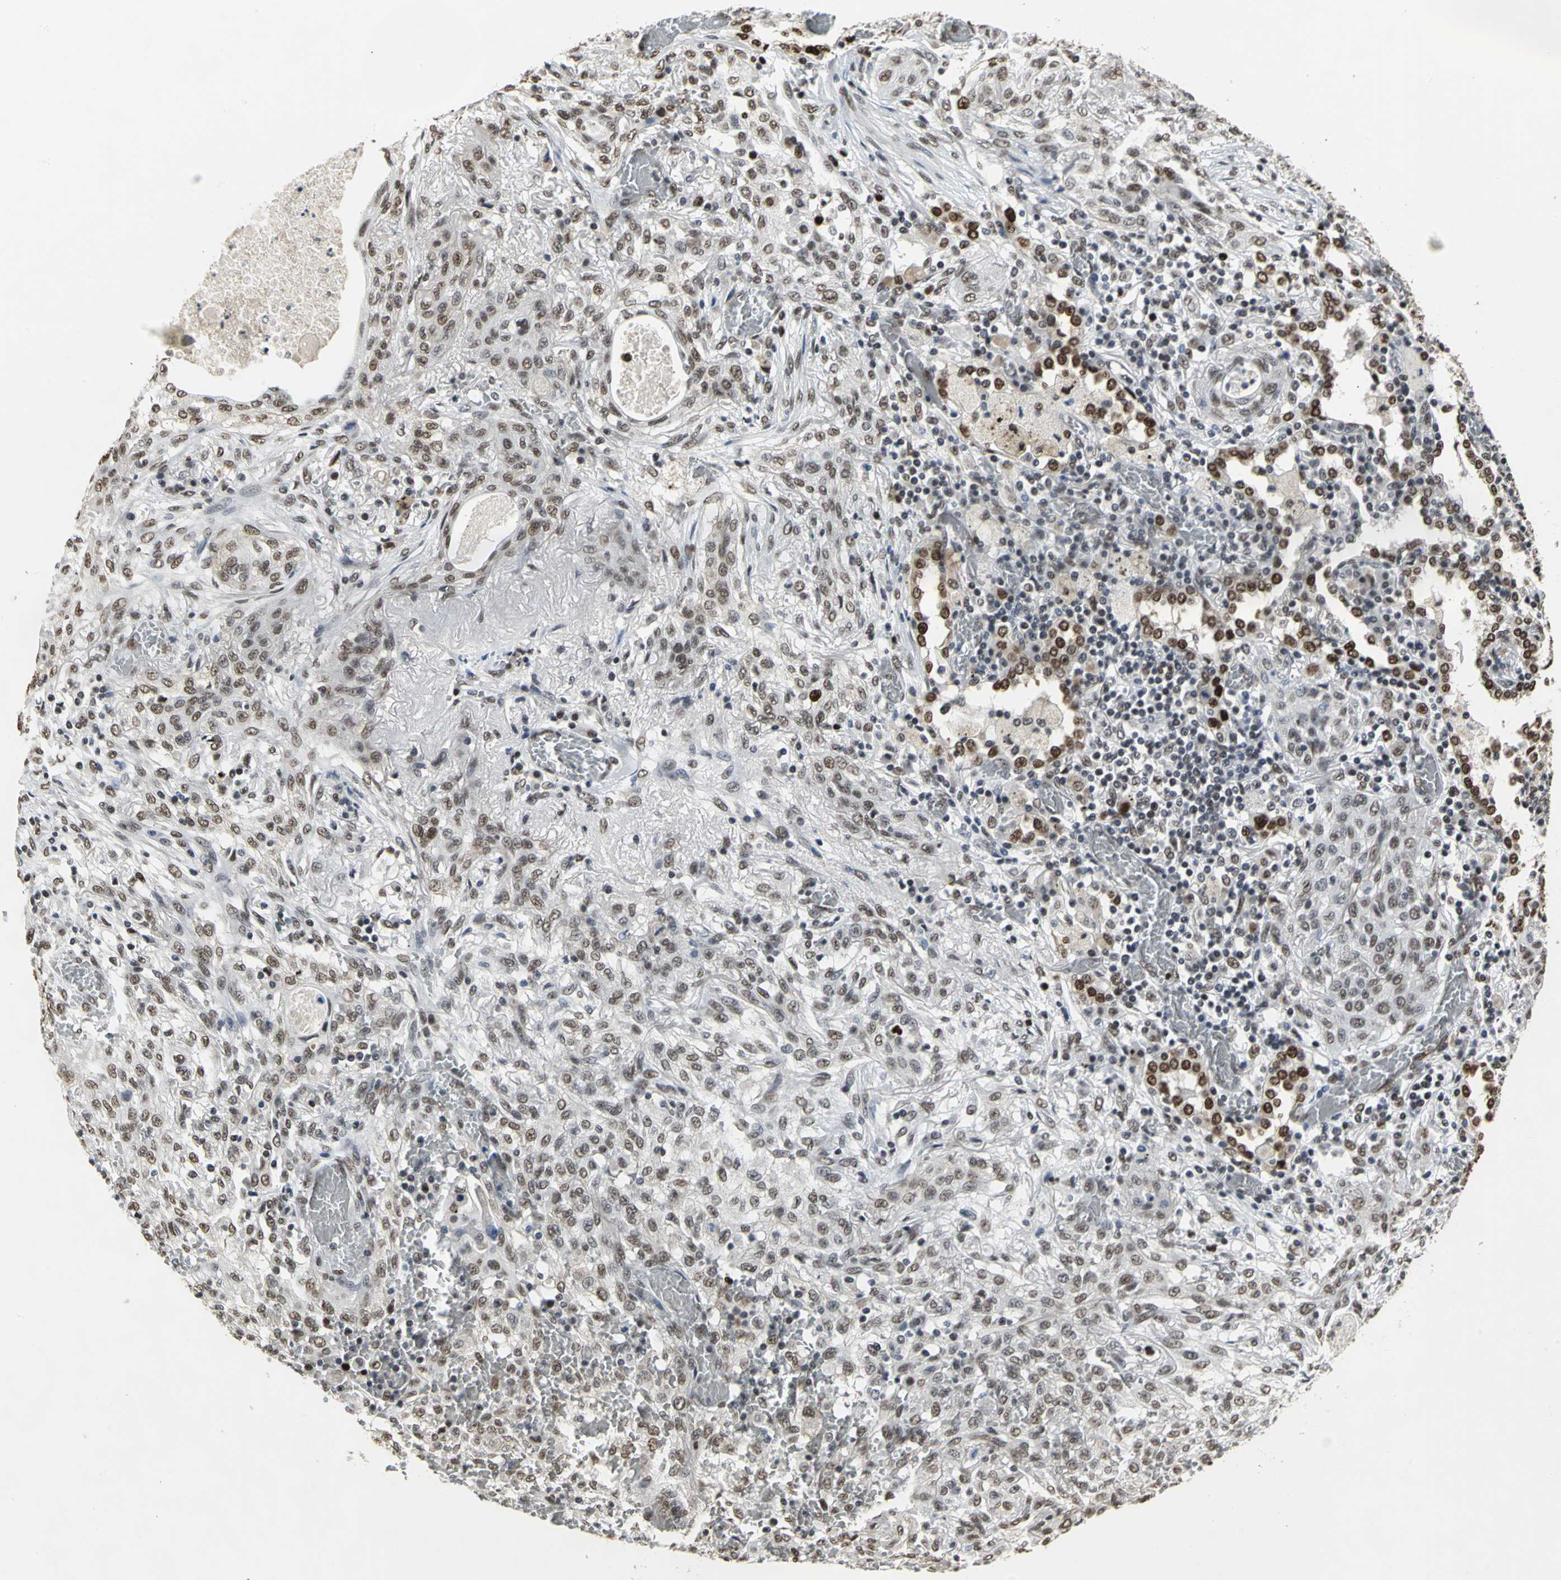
{"staining": {"intensity": "moderate", "quantity": ">75%", "location": "nuclear"}, "tissue": "lung cancer", "cell_type": "Tumor cells", "image_type": "cancer", "snomed": [{"axis": "morphology", "description": "Squamous cell carcinoma, NOS"}, {"axis": "topography", "description": "Lung"}], "caption": "Squamous cell carcinoma (lung) stained with DAB immunohistochemistry (IHC) shows medium levels of moderate nuclear expression in about >75% of tumor cells.", "gene": "CCDC88C", "patient": {"sex": "female", "age": 47}}